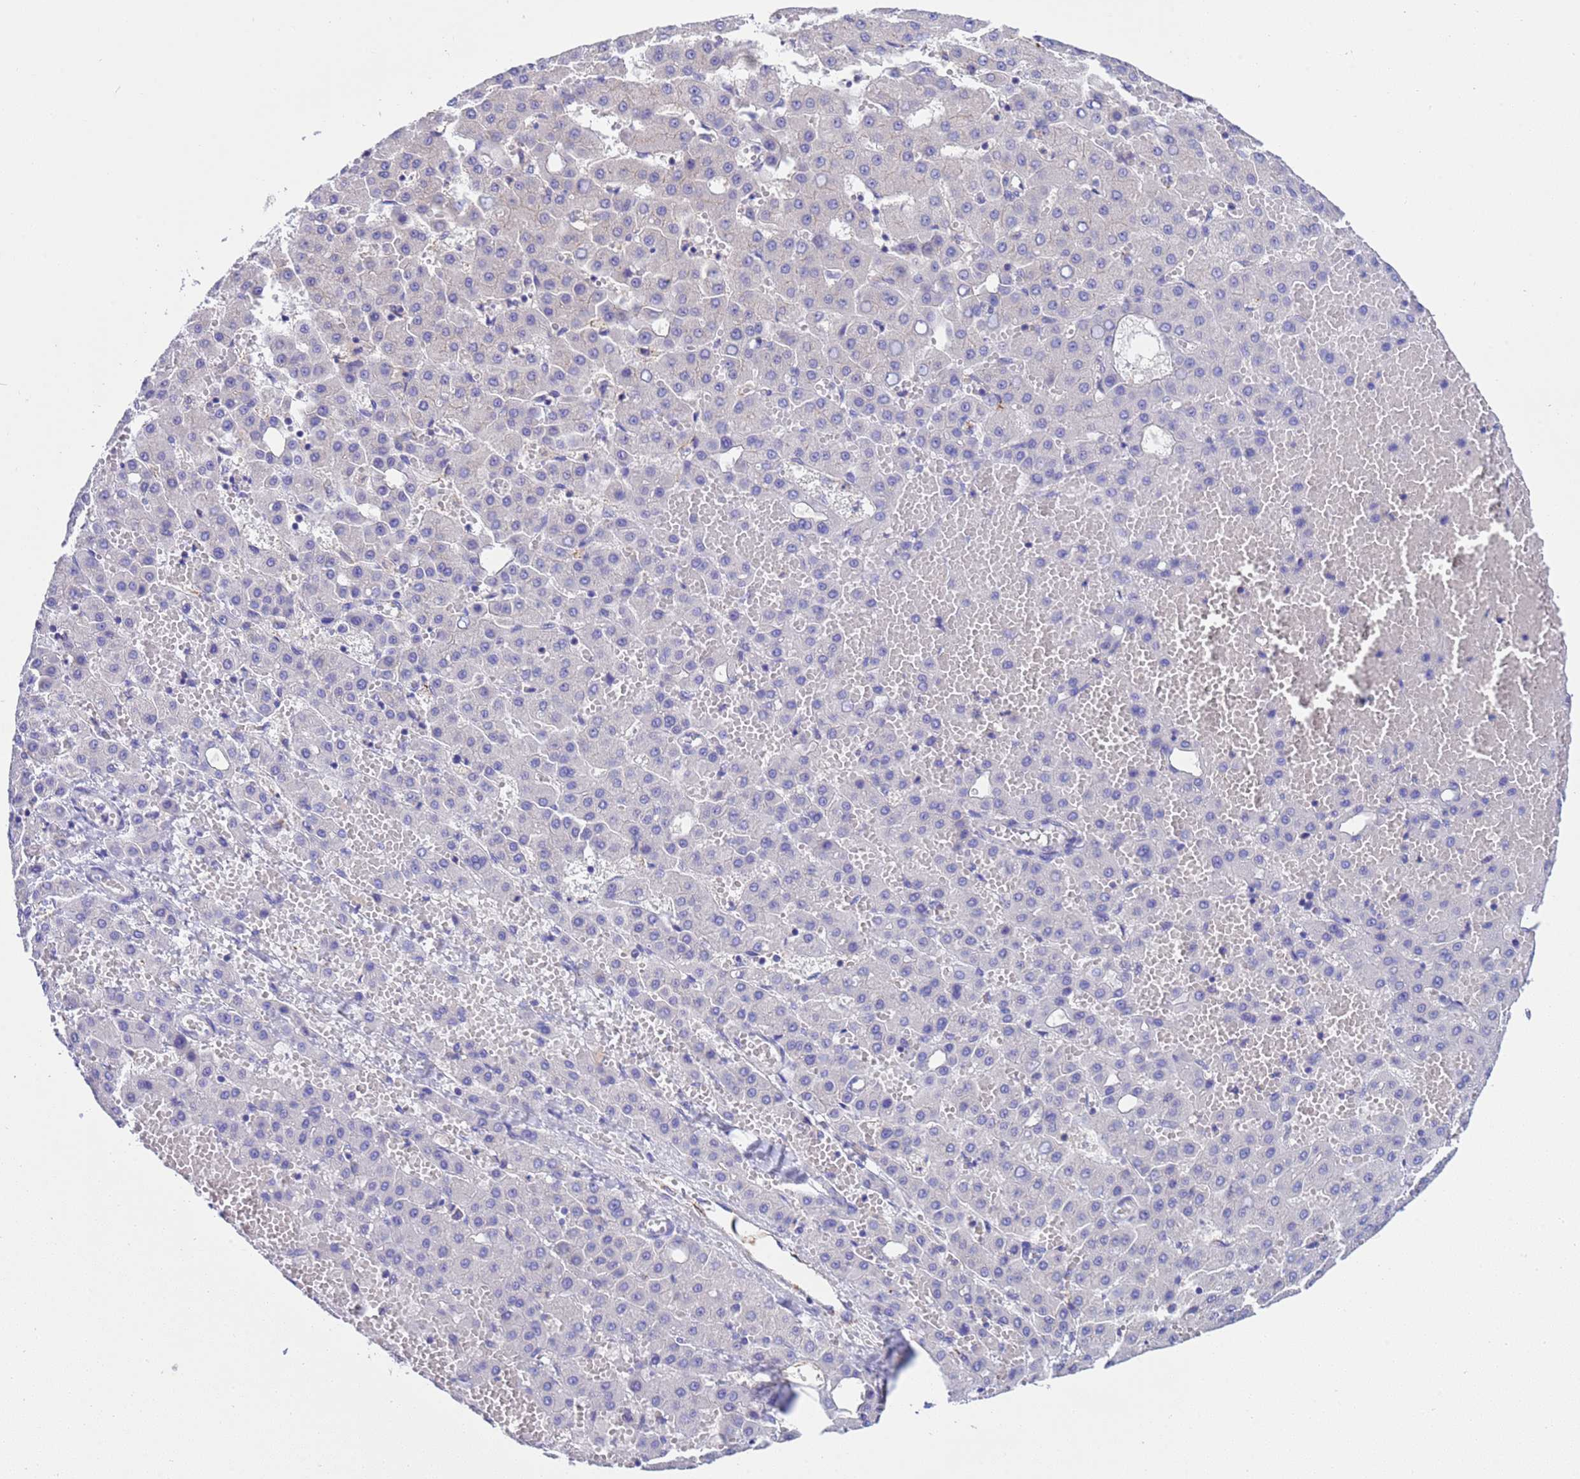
{"staining": {"intensity": "negative", "quantity": "none", "location": "none"}, "tissue": "liver cancer", "cell_type": "Tumor cells", "image_type": "cancer", "snomed": [{"axis": "morphology", "description": "Carcinoma, Hepatocellular, NOS"}, {"axis": "topography", "description": "Liver"}], "caption": "Liver hepatocellular carcinoma stained for a protein using IHC exhibits no expression tumor cells.", "gene": "ANAPC1", "patient": {"sex": "male", "age": 47}}